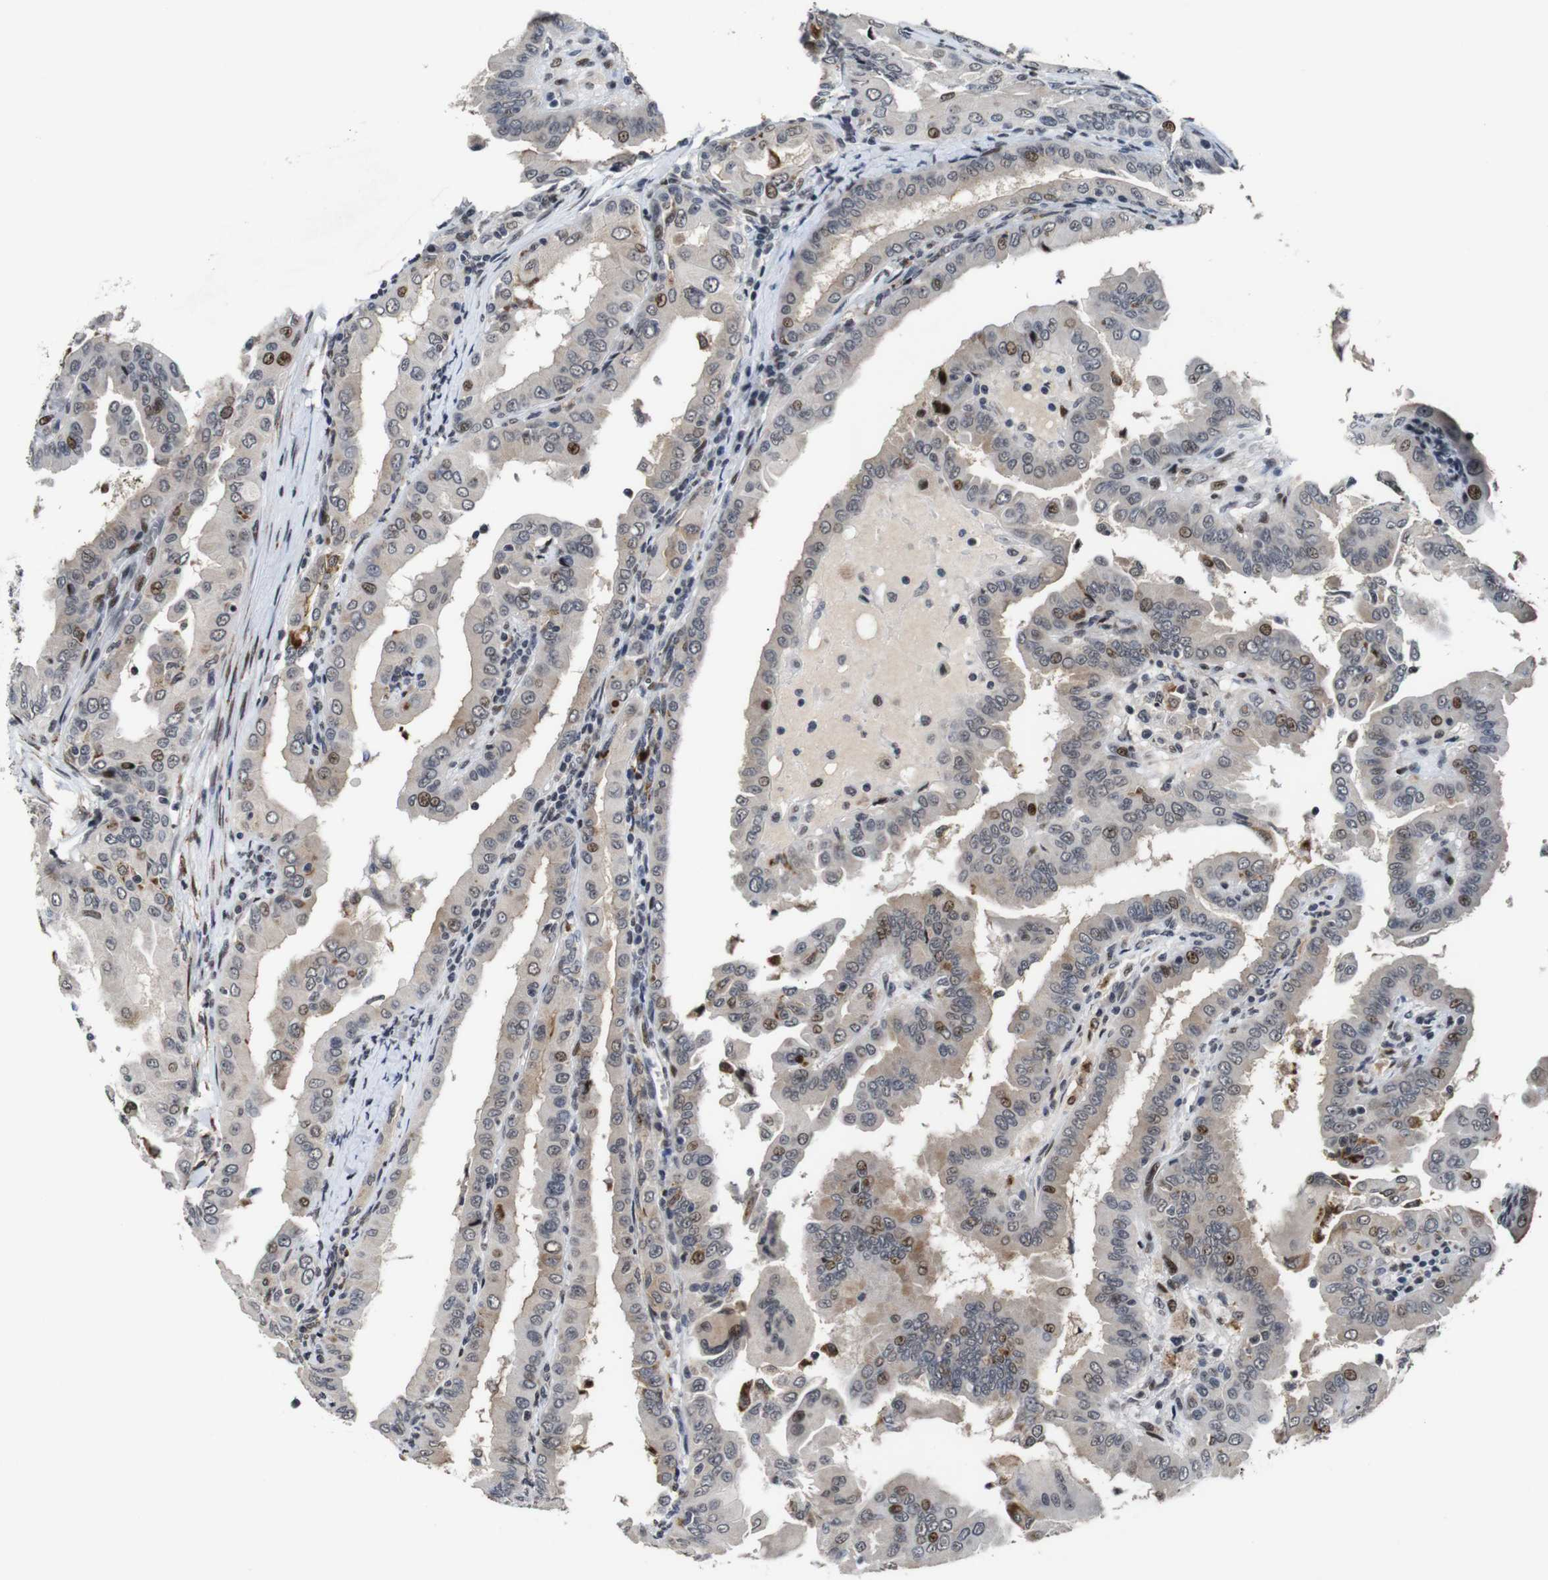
{"staining": {"intensity": "moderate", "quantity": "<25%", "location": "nuclear"}, "tissue": "thyroid cancer", "cell_type": "Tumor cells", "image_type": "cancer", "snomed": [{"axis": "morphology", "description": "Papillary adenocarcinoma, NOS"}, {"axis": "topography", "description": "Thyroid gland"}], "caption": "IHC micrograph of human thyroid cancer (papillary adenocarcinoma) stained for a protein (brown), which shows low levels of moderate nuclear positivity in approximately <25% of tumor cells.", "gene": "EIF4G1", "patient": {"sex": "male", "age": 33}}